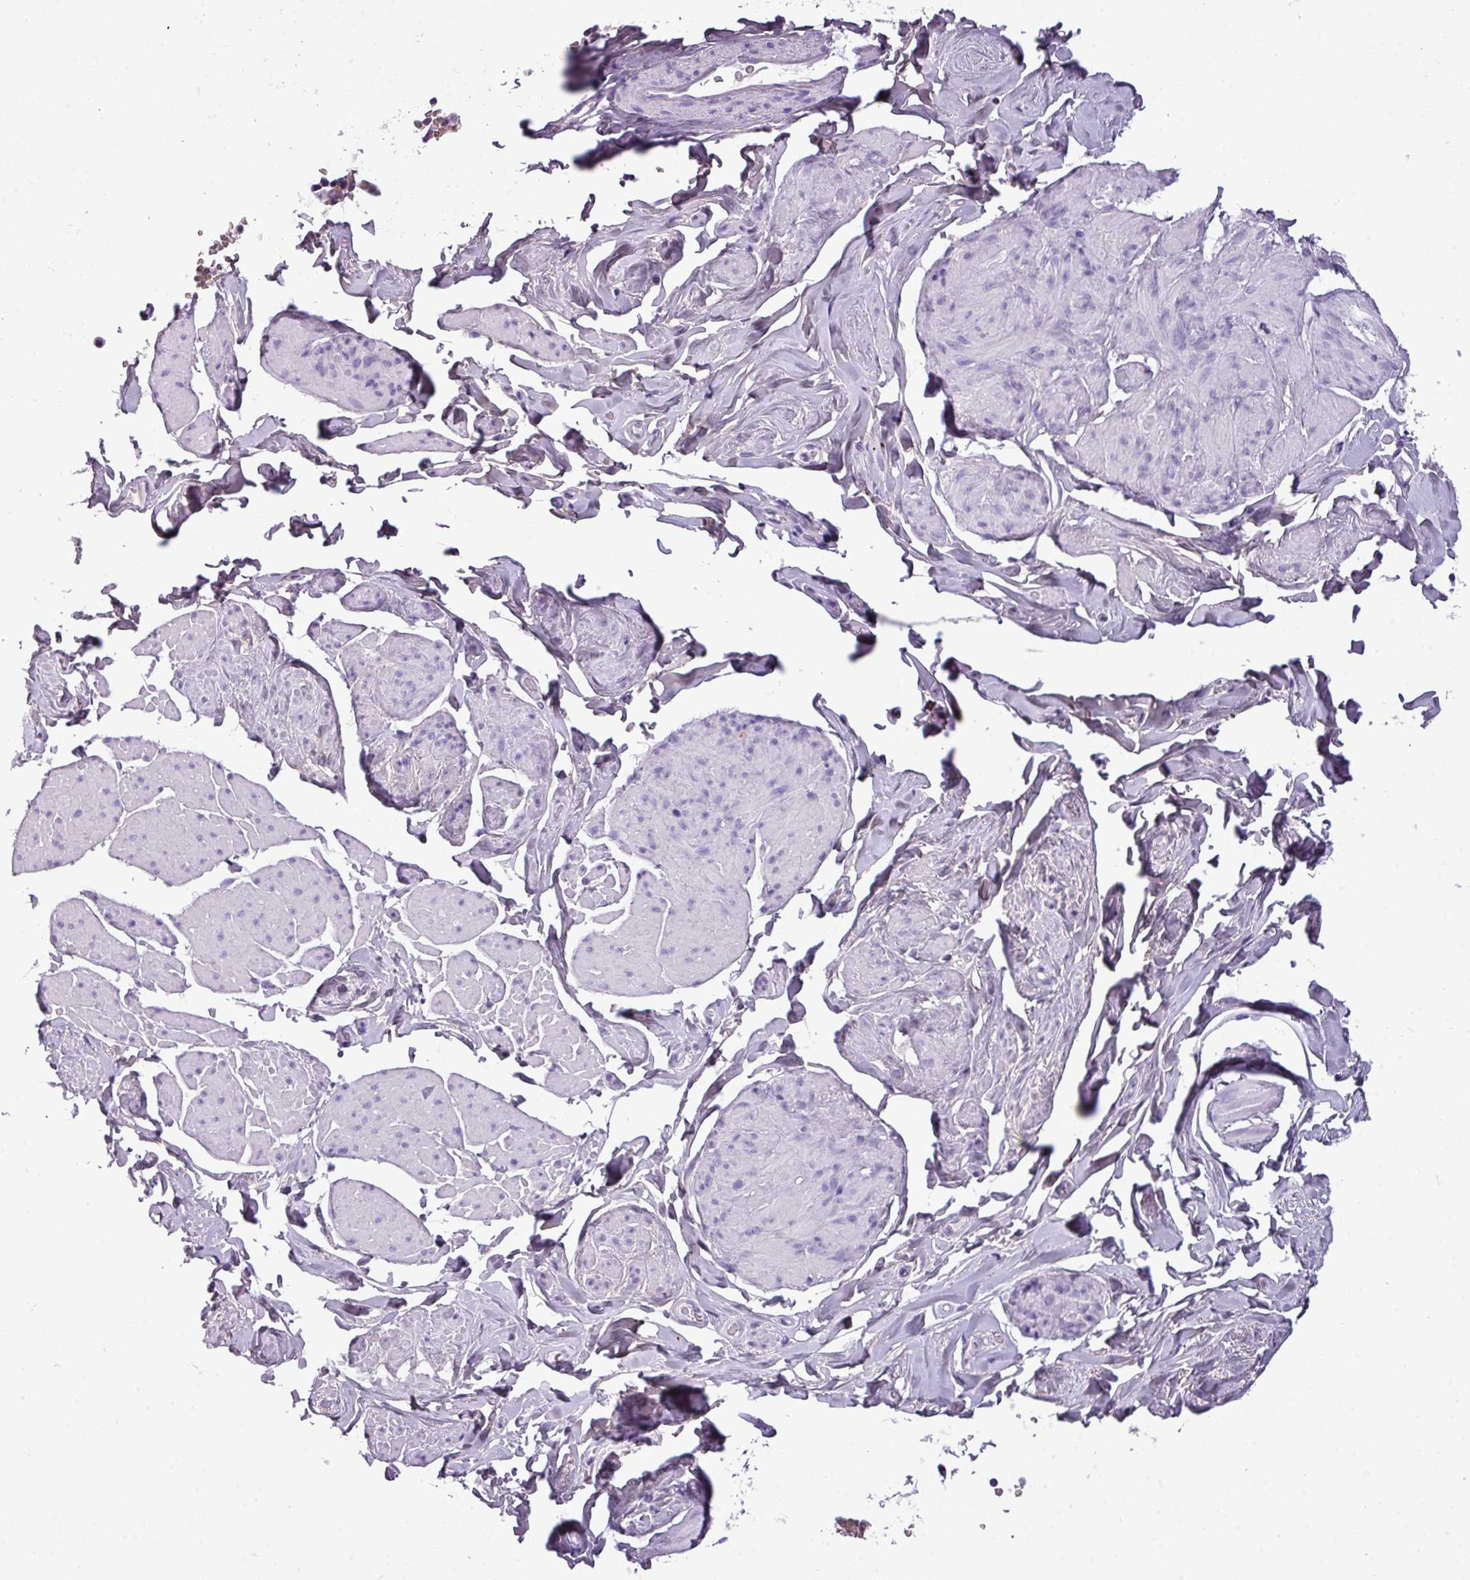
{"staining": {"intensity": "negative", "quantity": "none", "location": "none"}, "tissue": "smooth muscle", "cell_type": "Smooth muscle cells", "image_type": "normal", "snomed": [{"axis": "morphology", "description": "Normal tissue, NOS"}, {"axis": "topography", "description": "Smooth muscle"}, {"axis": "topography", "description": "Peripheral nerve tissue"}], "caption": "Smooth muscle cells show no significant positivity in normal smooth muscle.", "gene": "DNAAF9", "patient": {"sex": "male", "age": 69}}